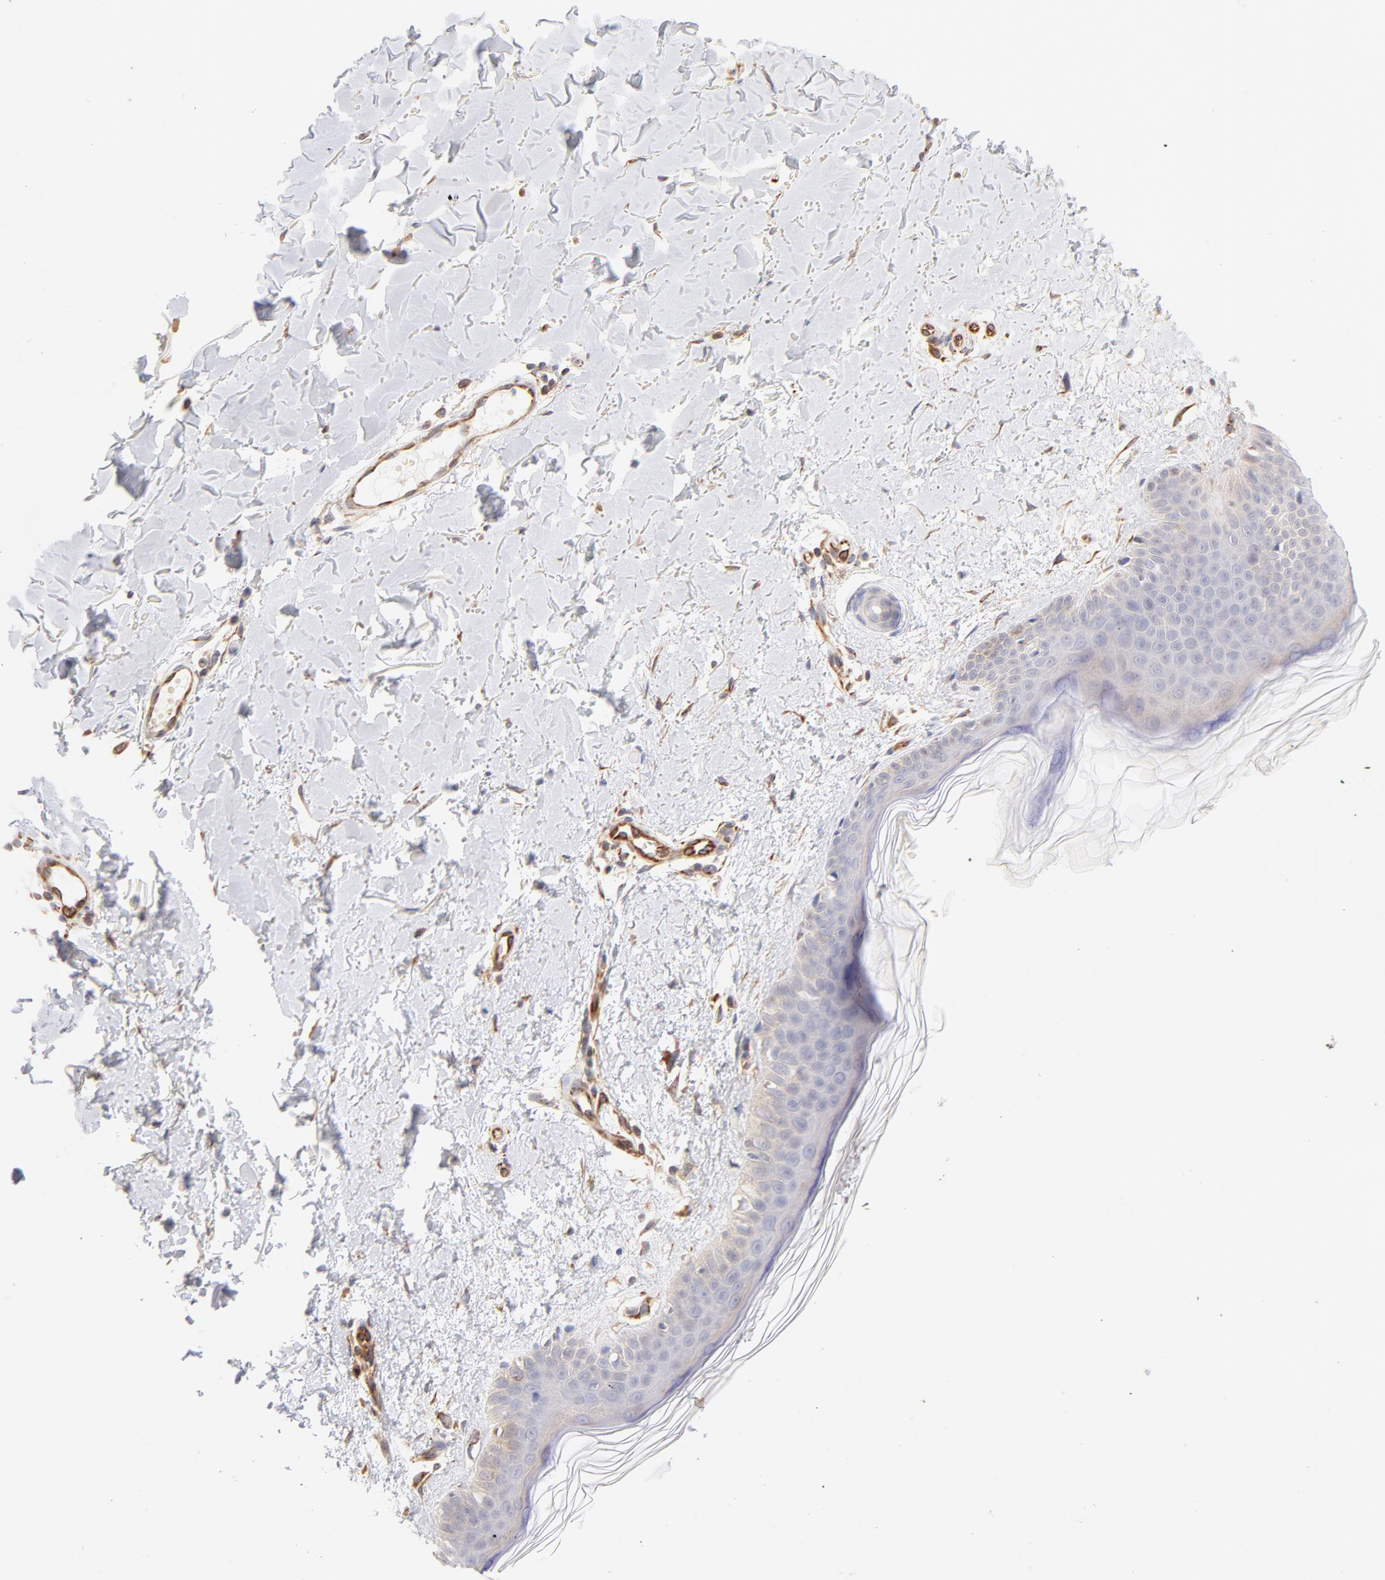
{"staining": {"intensity": "moderate", "quantity": "25%-75%", "location": "cytoplasmic/membranous"}, "tissue": "skin", "cell_type": "Fibroblasts", "image_type": "normal", "snomed": [{"axis": "morphology", "description": "Normal tissue, NOS"}, {"axis": "topography", "description": "Skin"}], "caption": "Skin stained with IHC demonstrates moderate cytoplasmic/membranous positivity in approximately 25%-75% of fibroblasts. Nuclei are stained in blue.", "gene": "LDLRAP1", "patient": {"sex": "female", "age": 56}}